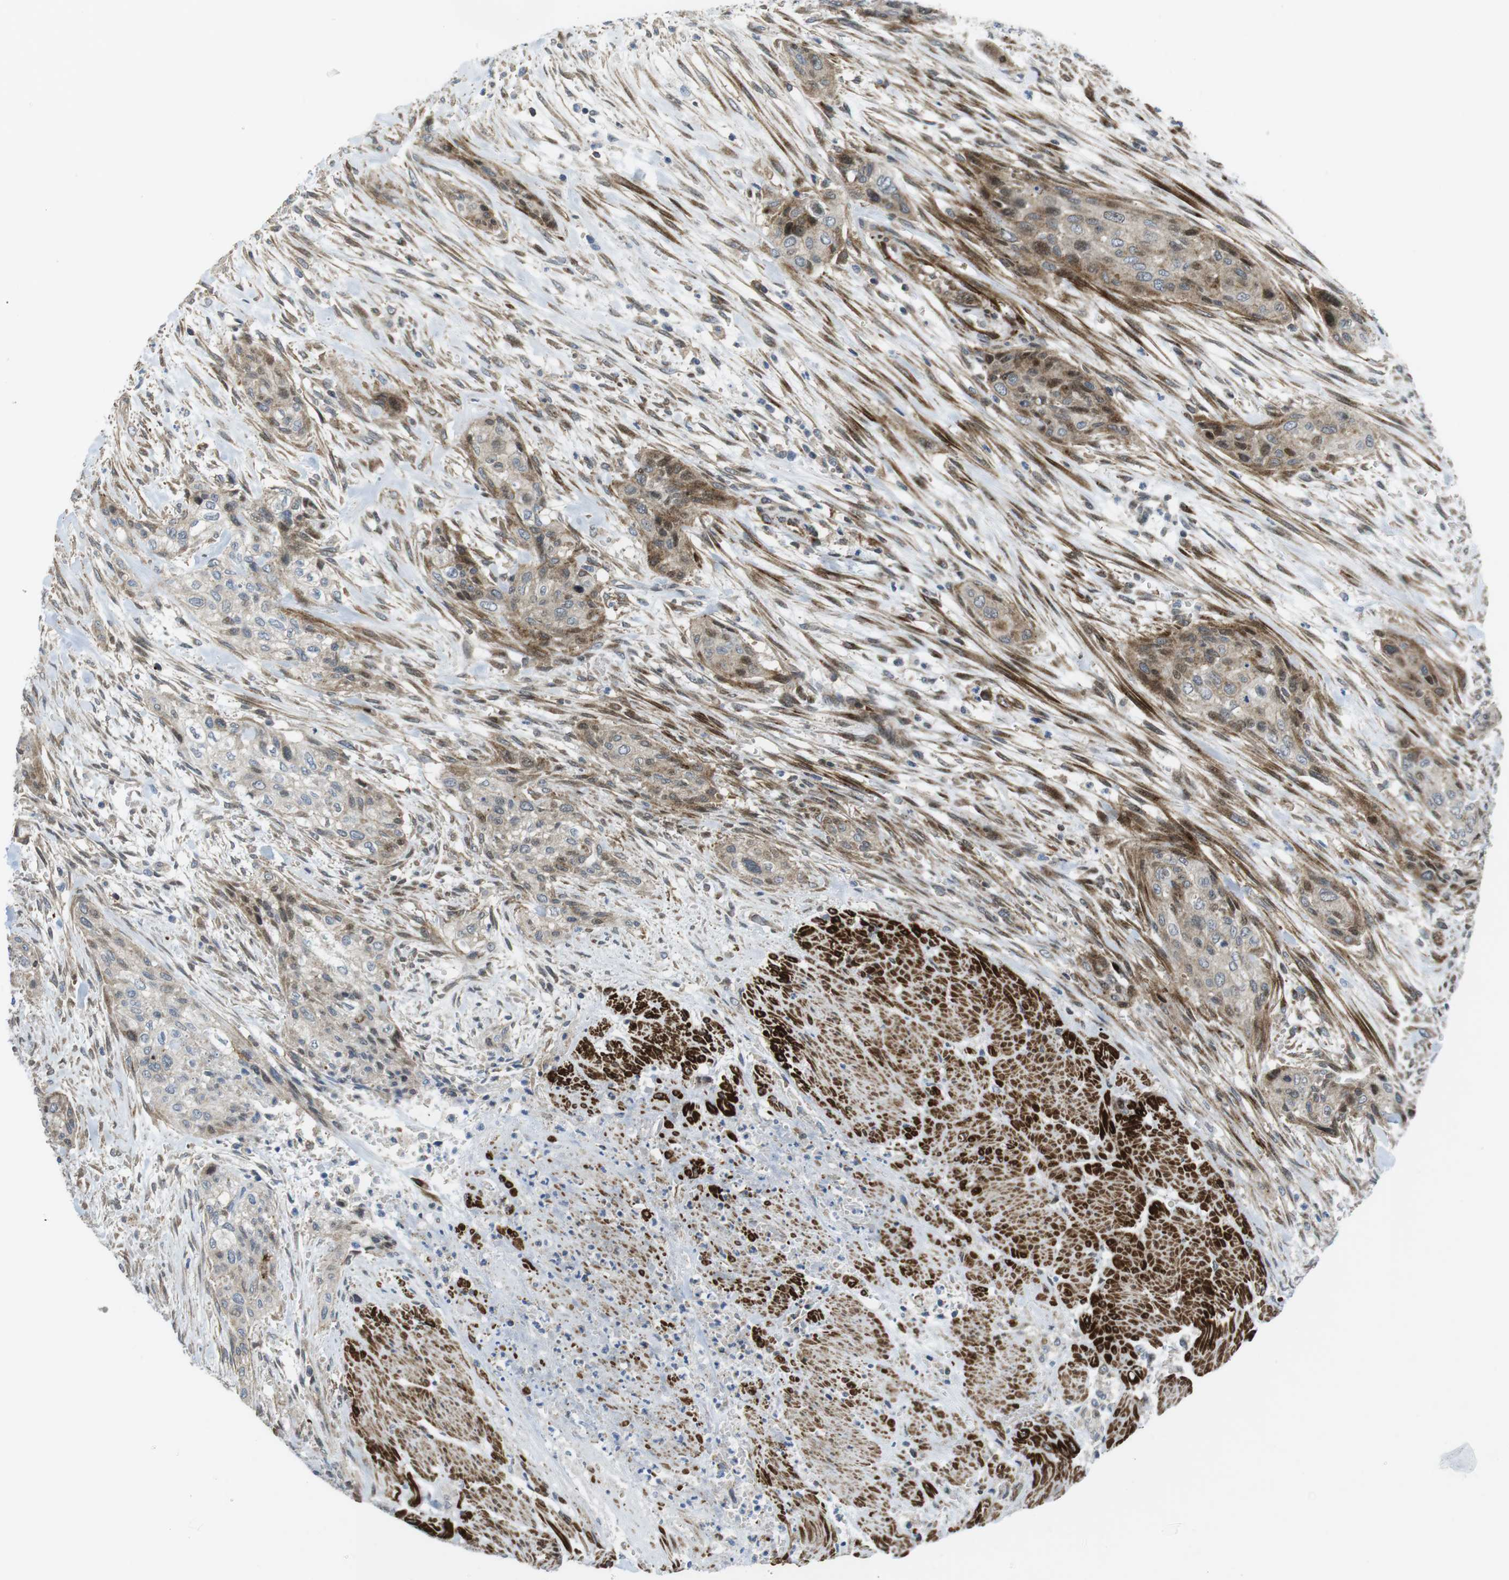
{"staining": {"intensity": "weak", "quantity": ">75%", "location": "cytoplasmic/membranous"}, "tissue": "urothelial cancer", "cell_type": "Tumor cells", "image_type": "cancer", "snomed": [{"axis": "morphology", "description": "Urothelial carcinoma, High grade"}, {"axis": "topography", "description": "Urinary bladder"}], "caption": "Tumor cells reveal weak cytoplasmic/membranous expression in approximately >75% of cells in high-grade urothelial carcinoma. The protein of interest is shown in brown color, while the nuclei are stained blue.", "gene": "CUL7", "patient": {"sex": "male", "age": 35}}